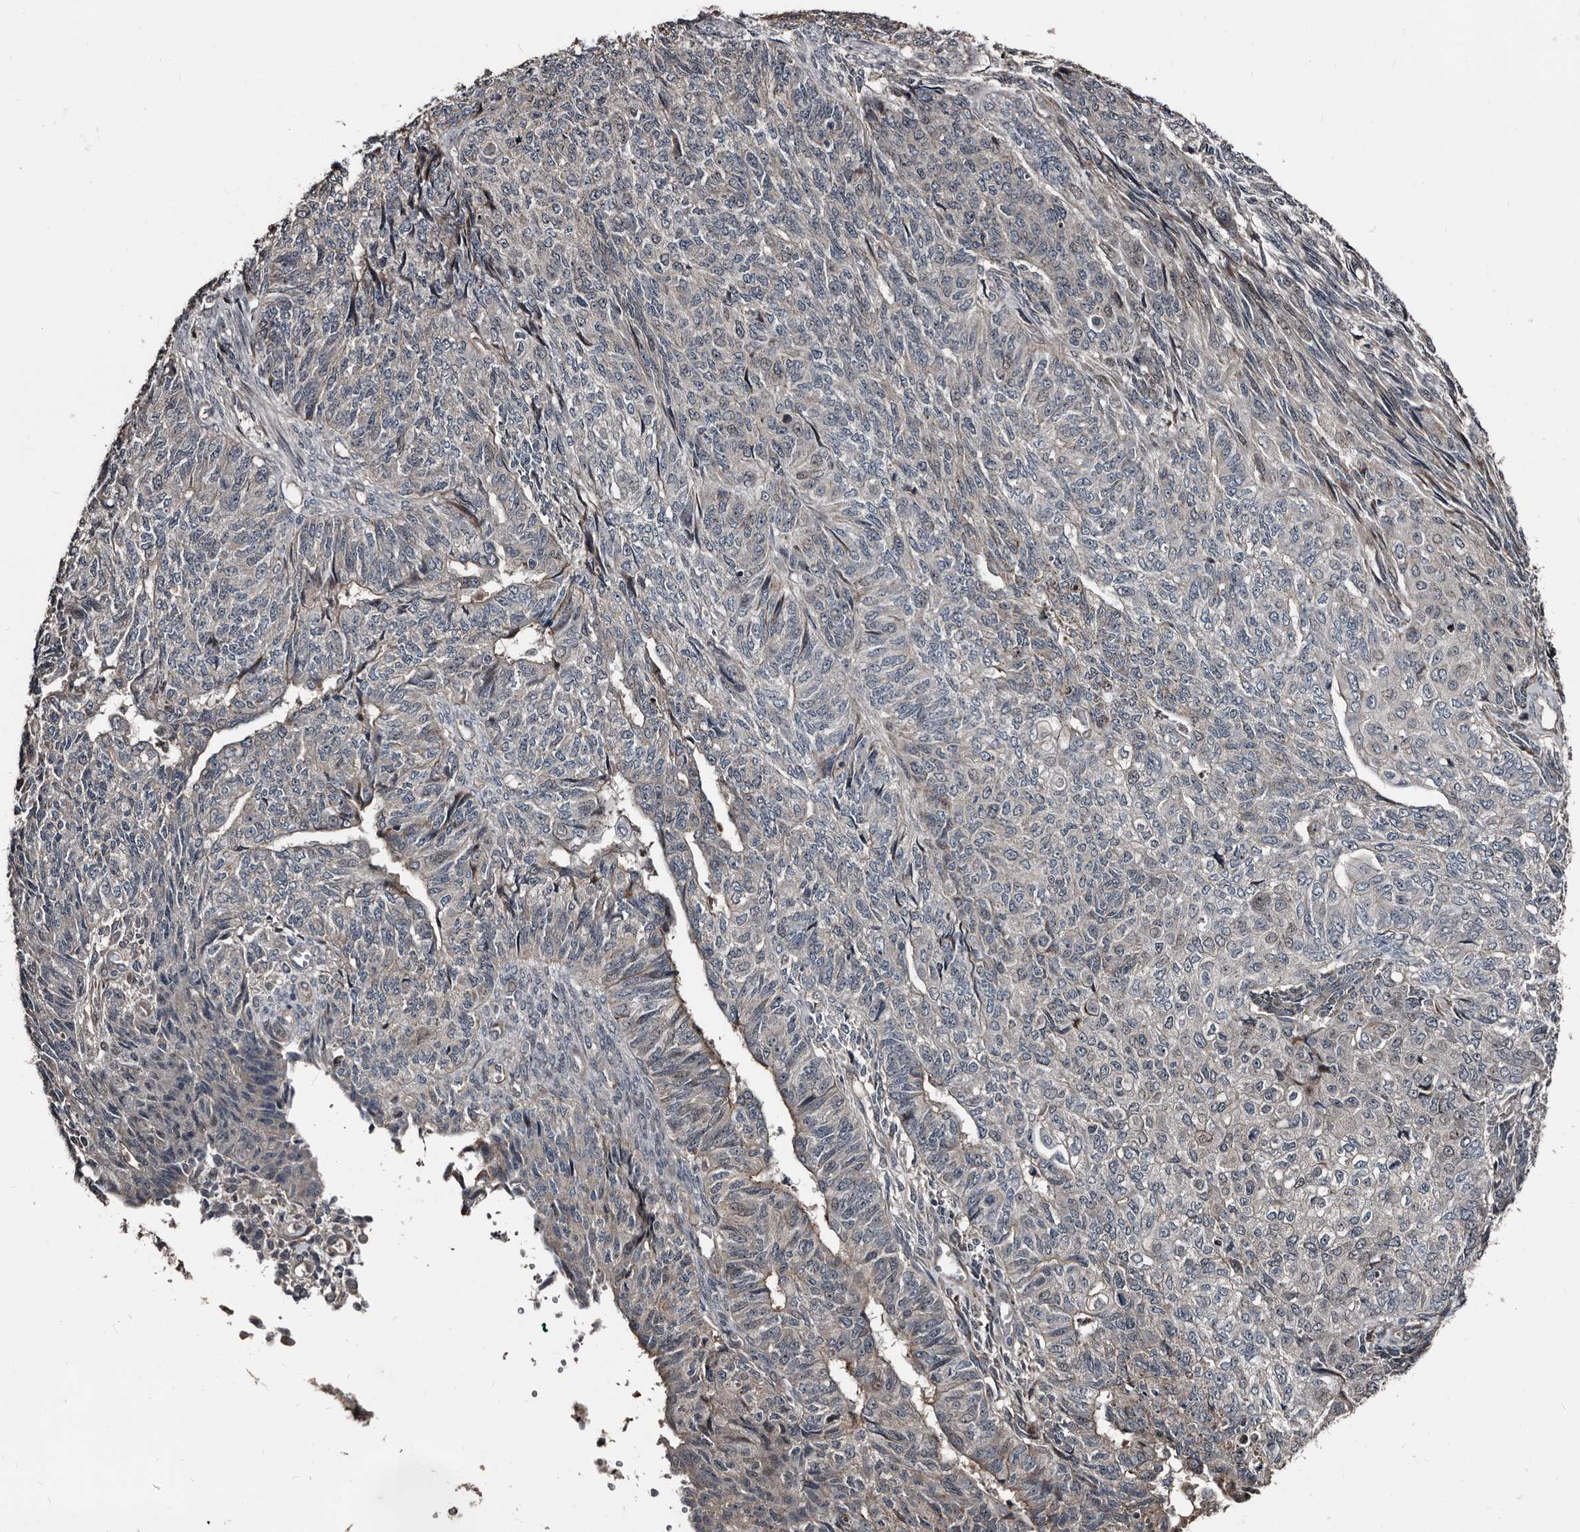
{"staining": {"intensity": "negative", "quantity": "none", "location": "none"}, "tissue": "endometrial cancer", "cell_type": "Tumor cells", "image_type": "cancer", "snomed": [{"axis": "morphology", "description": "Adenocarcinoma, NOS"}, {"axis": "topography", "description": "Endometrium"}], "caption": "This photomicrograph is of adenocarcinoma (endometrial) stained with IHC to label a protein in brown with the nuclei are counter-stained blue. There is no expression in tumor cells.", "gene": "DHPS", "patient": {"sex": "female", "age": 32}}